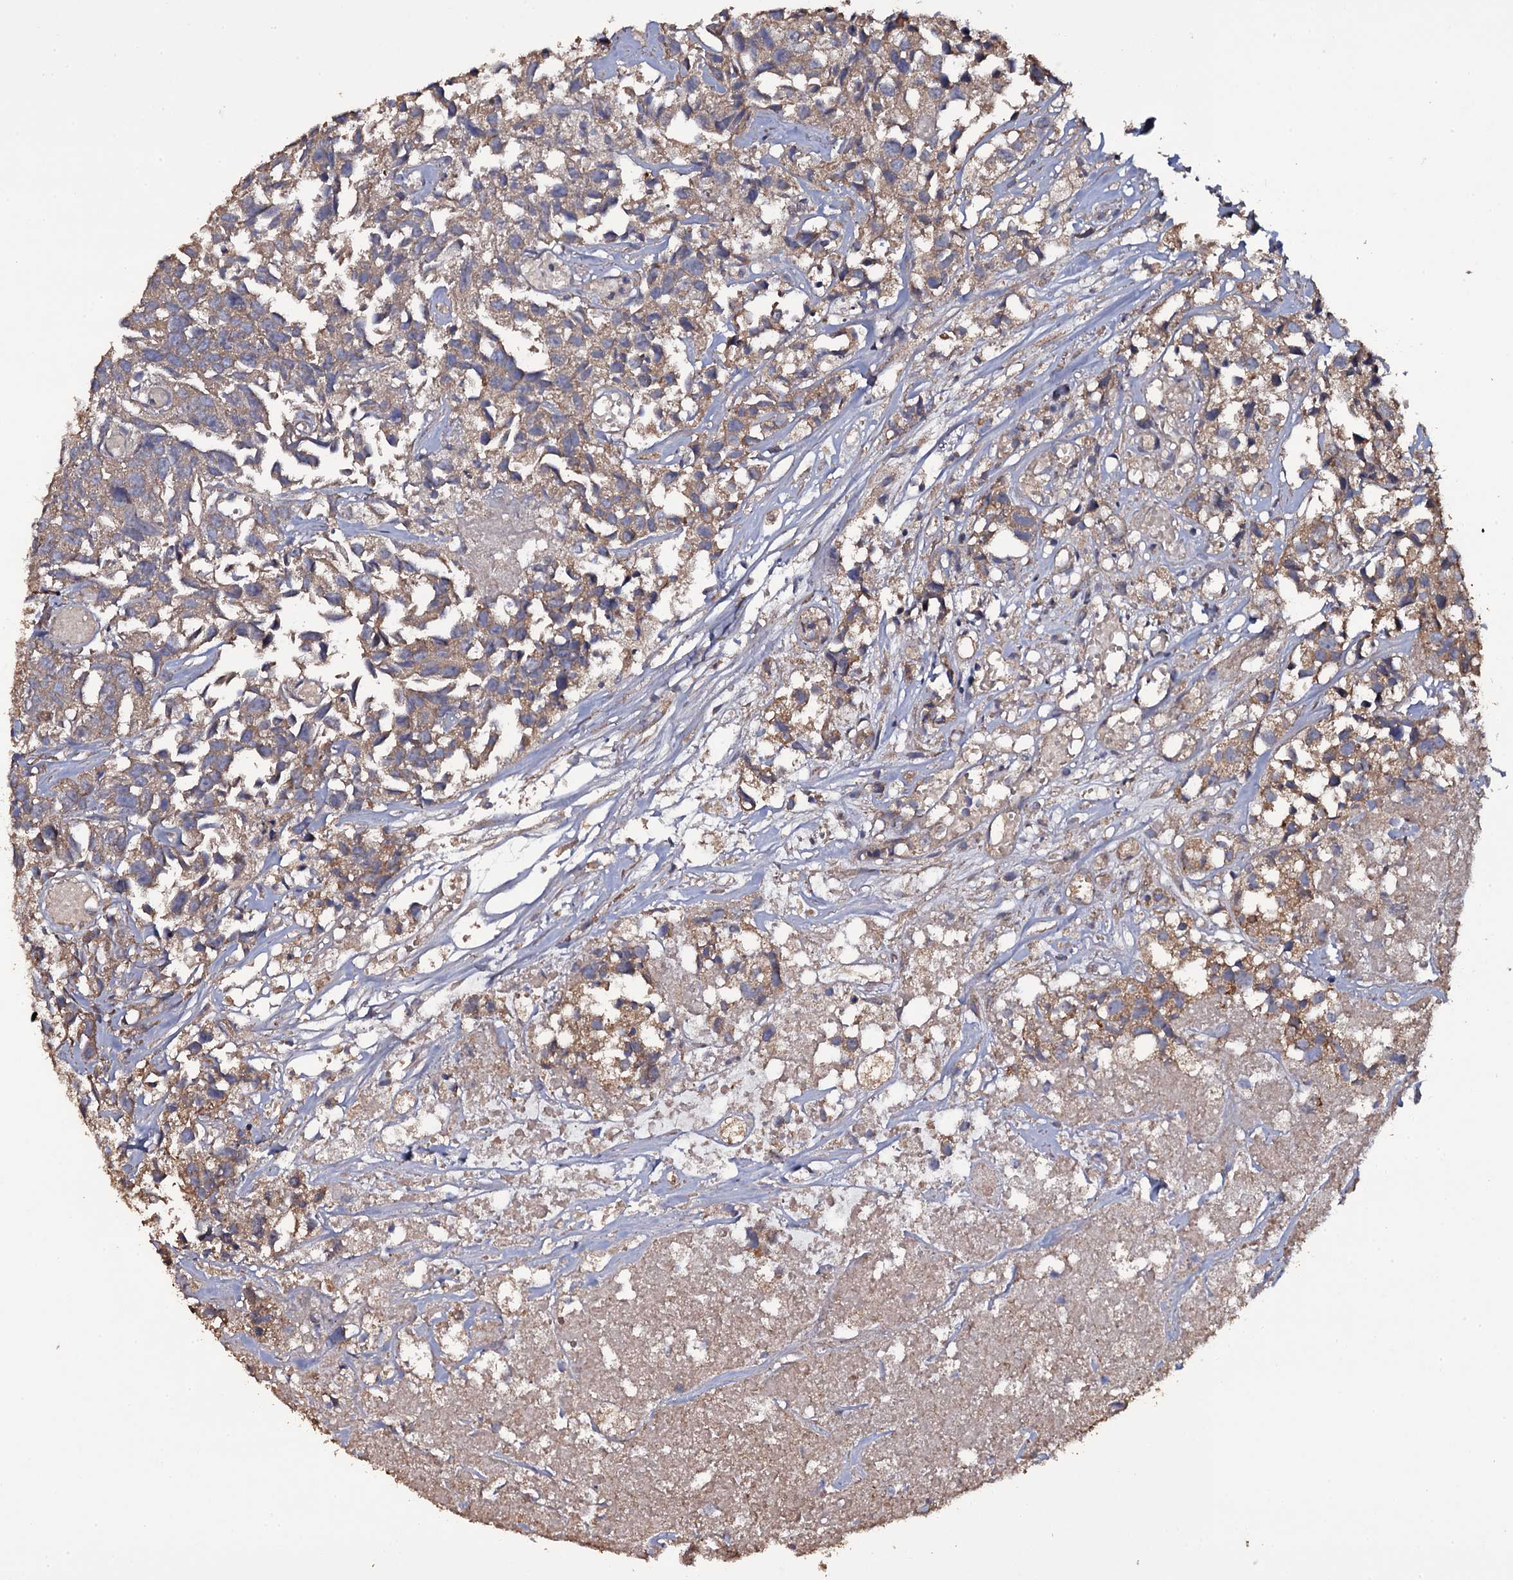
{"staining": {"intensity": "weak", "quantity": ">75%", "location": "cytoplasmic/membranous"}, "tissue": "urothelial cancer", "cell_type": "Tumor cells", "image_type": "cancer", "snomed": [{"axis": "morphology", "description": "Urothelial carcinoma, High grade"}, {"axis": "topography", "description": "Urinary bladder"}], "caption": "About >75% of tumor cells in urothelial carcinoma (high-grade) exhibit weak cytoplasmic/membranous protein positivity as visualized by brown immunohistochemical staining.", "gene": "TTC23", "patient": {"sex": "female", "age": 75}}